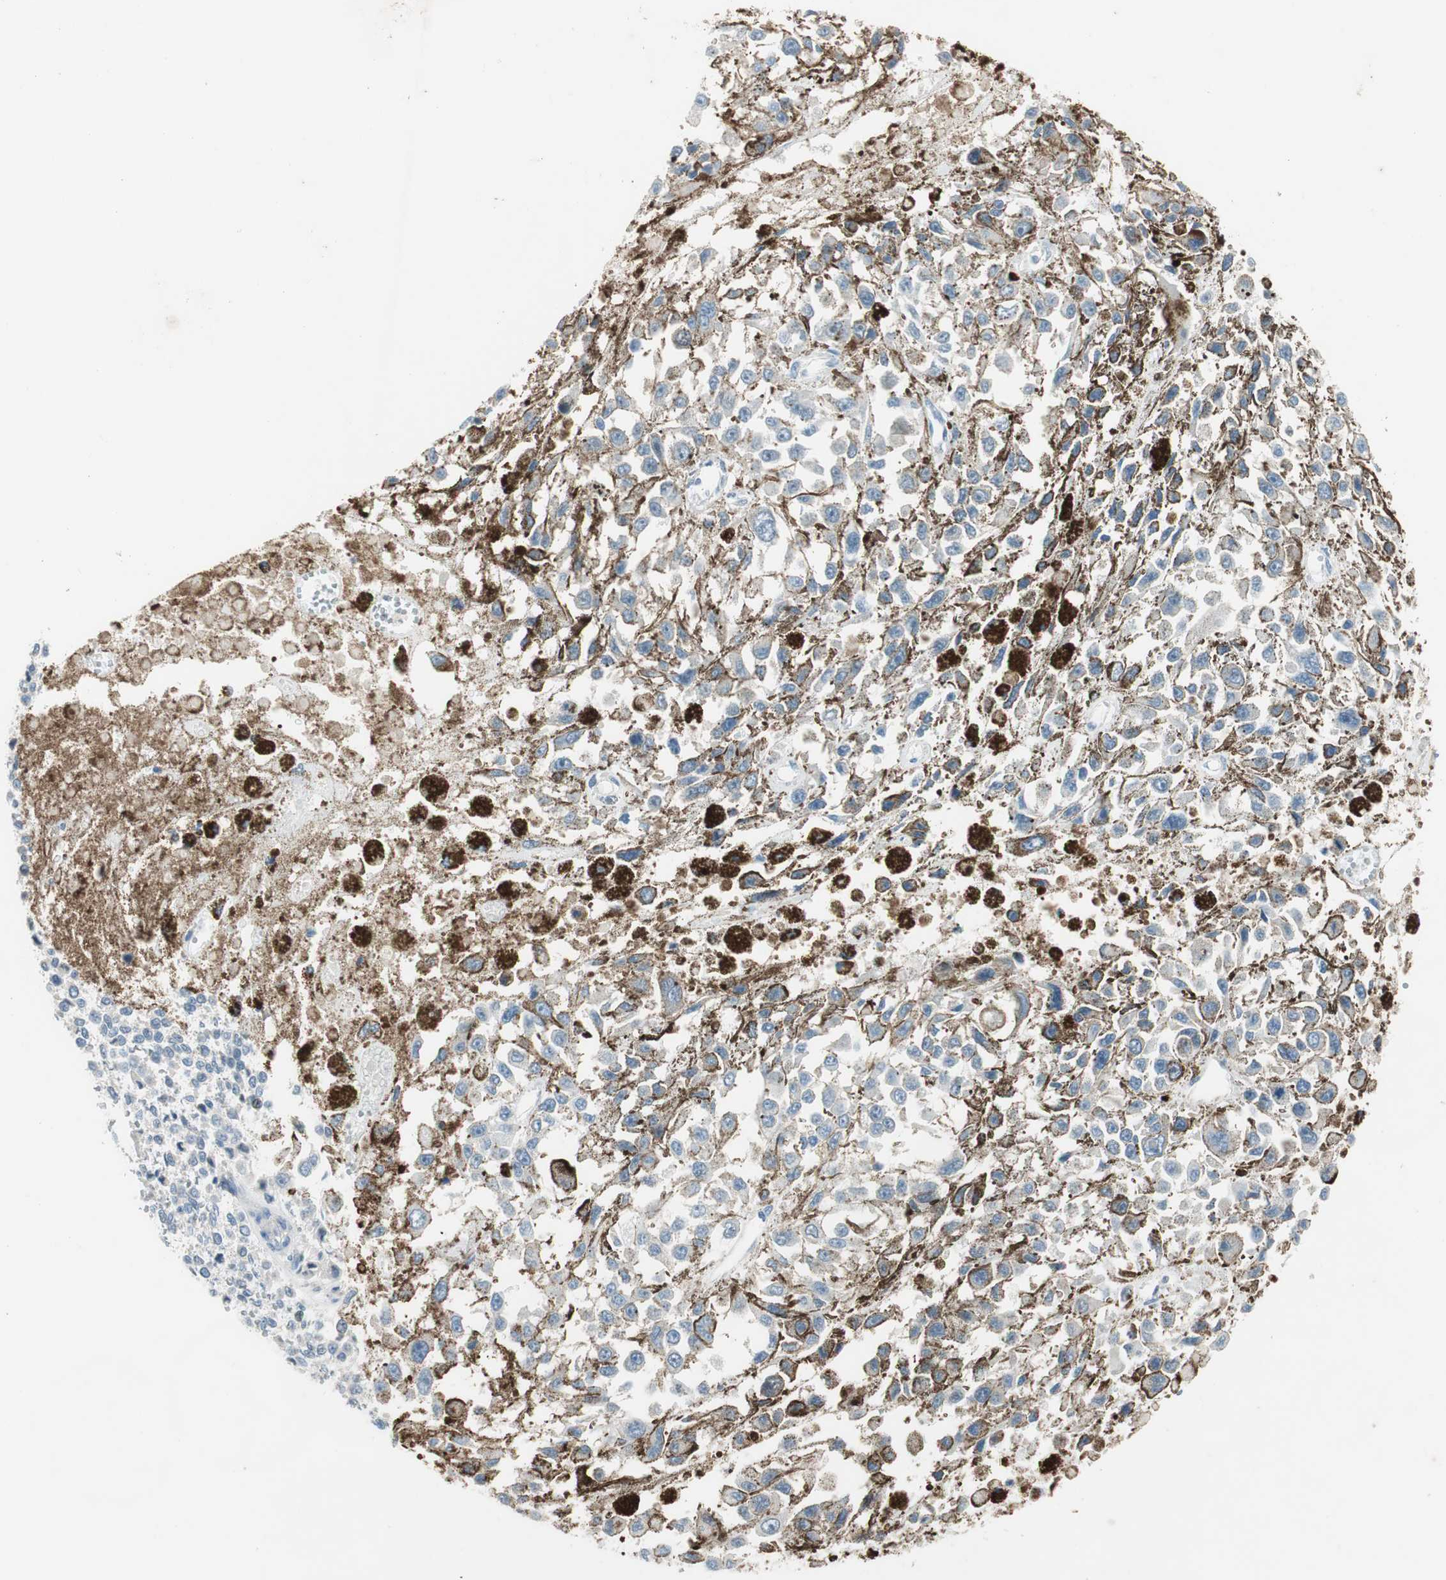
{"staining": {"intensity": "negative", "quantity": "none", "location": "none"}, "tissue": "melanoma", "cell_type": "Tumor cells", "image_type": "cancer", "snomed": [{"axis": "morphology", "description": "Malignant melanoma, Metastatic site"}, {"axis": "topography", "description": "Lymph node"}], "caption": "Immunohistochemistry of melanoma reveals no expression in tumor cells. (Stains: DAB (3,3'-diaminobenzidine) immunohistochemistry (IHC) with hematoxylin counter stain, Microscopy: brightfield microscopy at high magnification).", "gene": "PRRG4", "patient": {"sex": "male", "age": 59}}